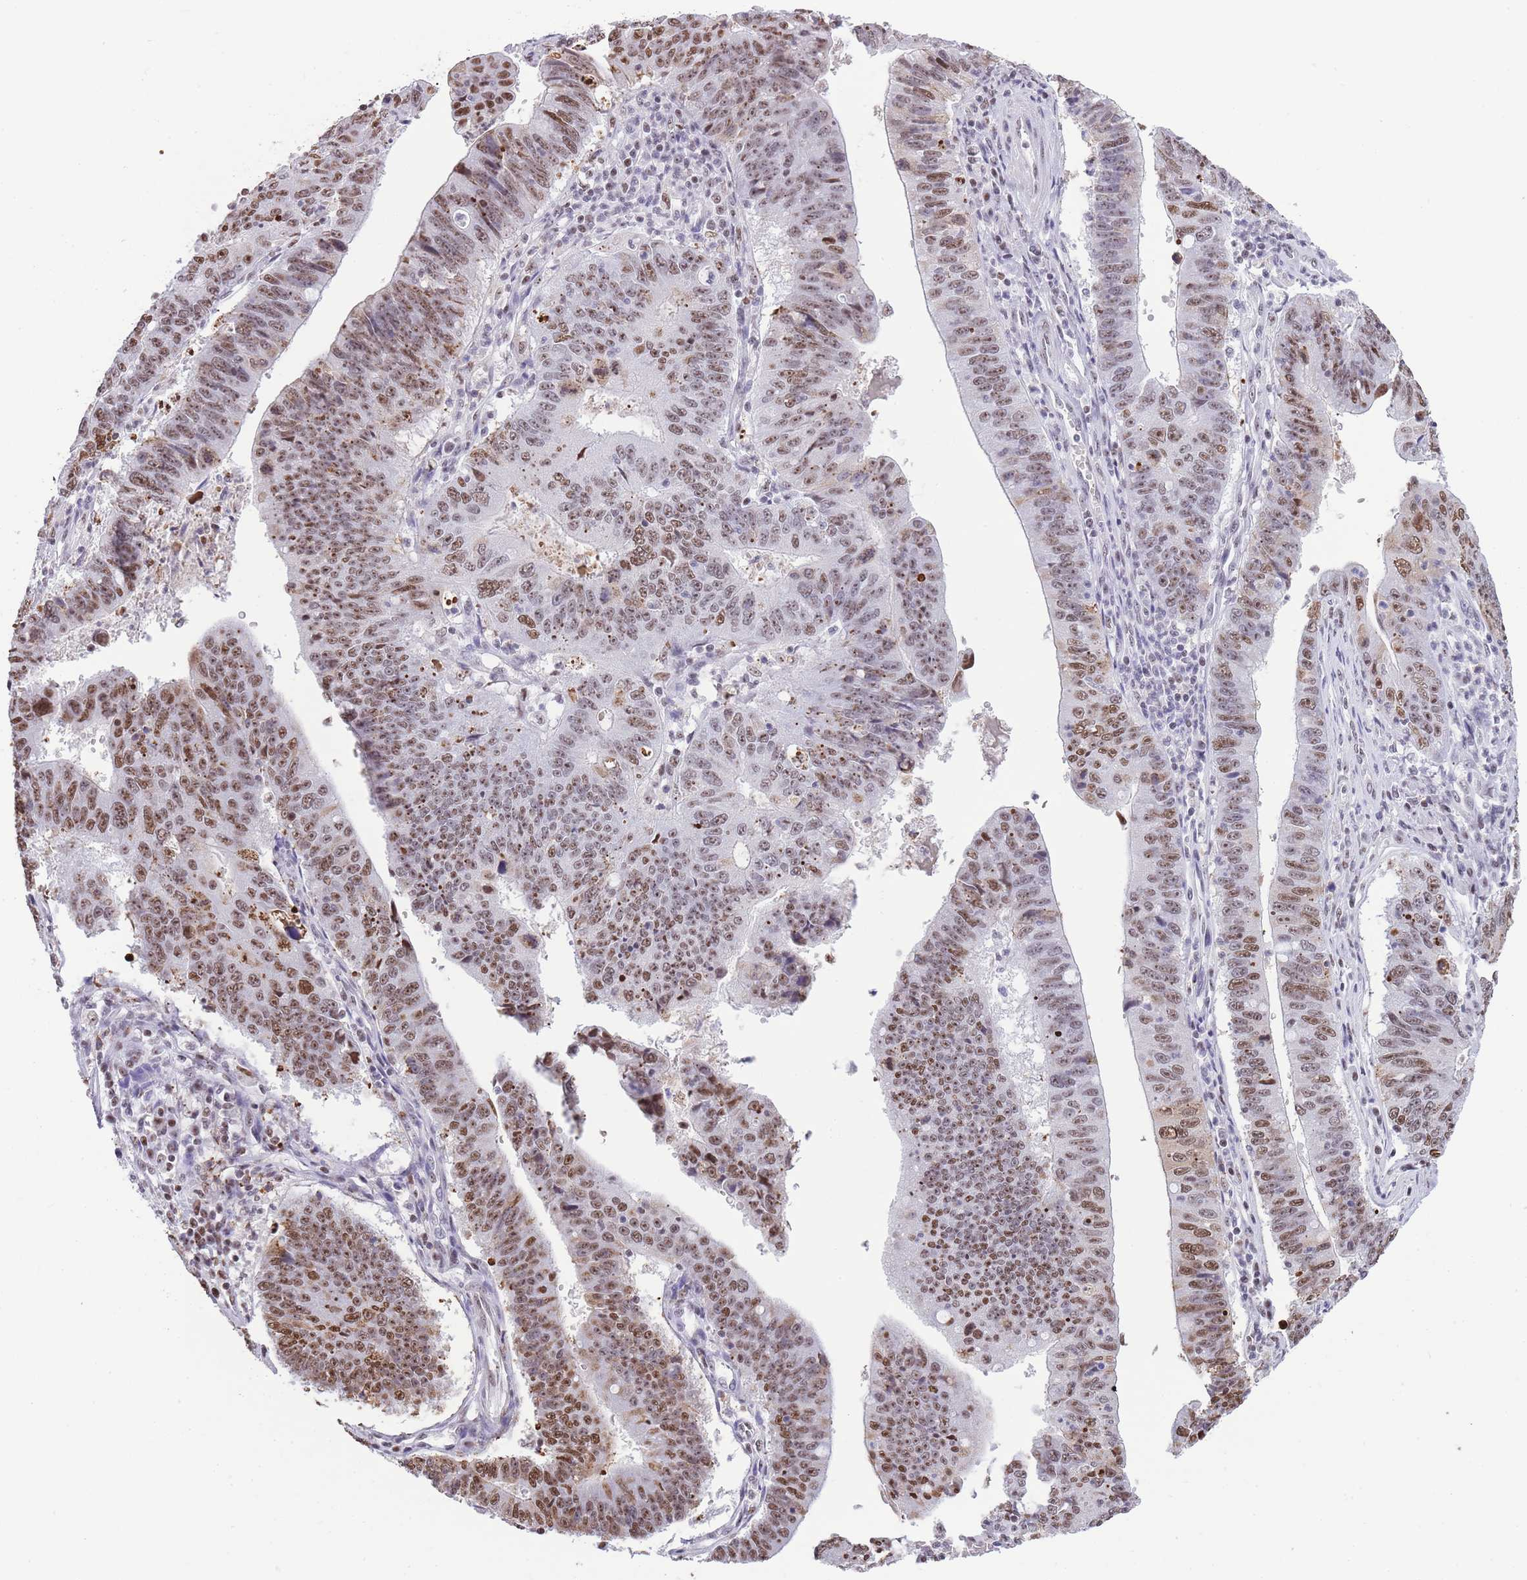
{"staining": {"intensity": "moderate", "quantity": ">75%", "location": "nuclear"}, "tissue": "stomach cancer", "cell_type": "Tumor cells", "image_type": "cancer", "snomed": [{"axis": "morphology", "description": "Adenocarcinoma, NOS"}, {"axis": "topography", "description": "Stomach"}], "caption": "Stomach cancer tissue shows moderate nuclear staining in about >75% of tumor cells", "gene": "EVC2", "patient": {"sex": "male", "age": 59}}